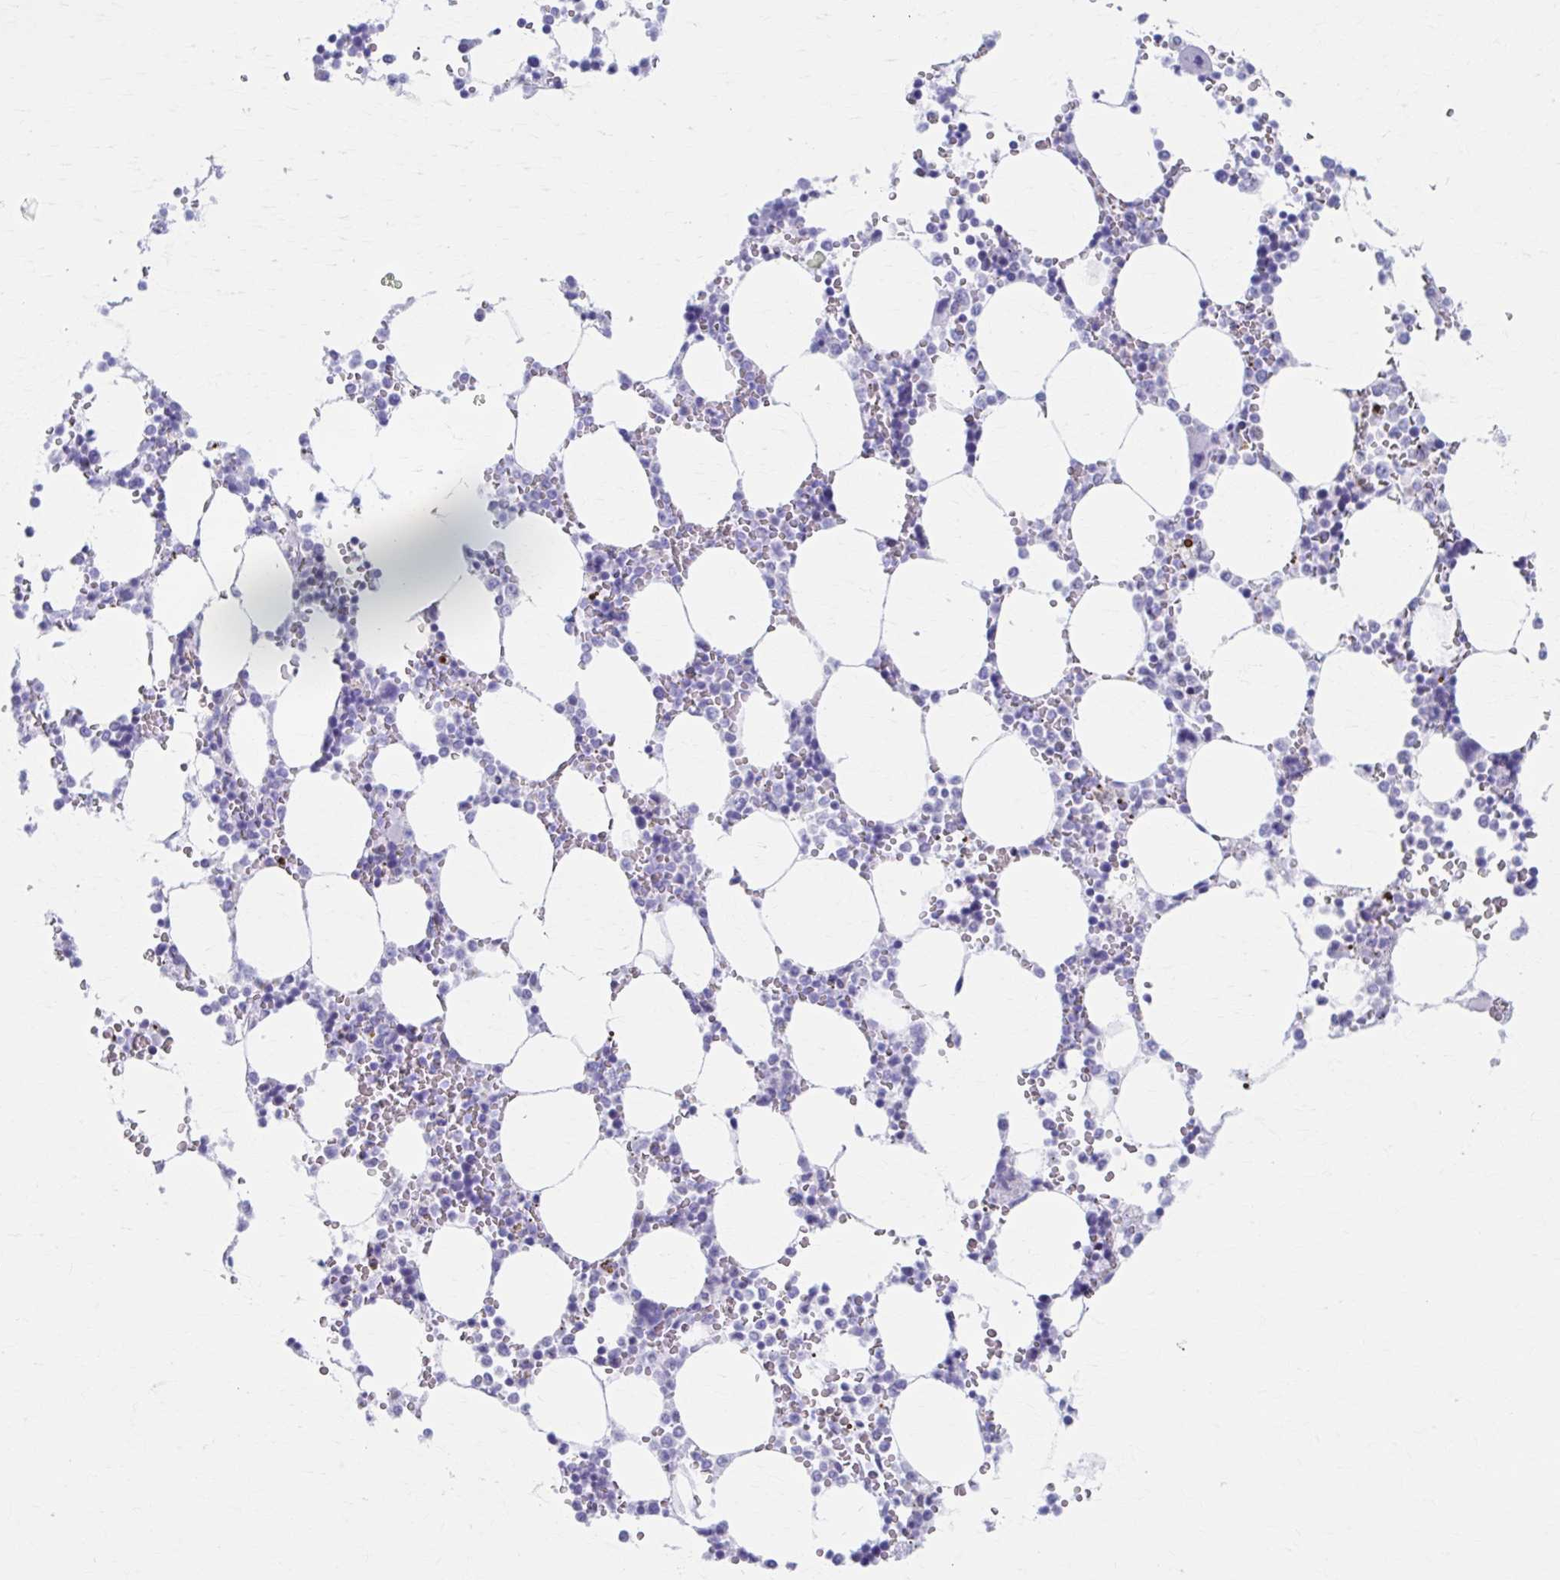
{"staining": {"intensity": "negative", "quantity": "none", "location": "none"}, "tissue": "bone marrow", "cell_type": "Hematopoietic cells", "image_type": "normal", "snomed": [{"axis": "morphology", "description": "Normal tissue, NOS"}, {"axis": "topography", "description": "Bone marrow"}], "caption": "This histopathology image is of normal bone marrow stained with IHC to label a protein in brown with the nuclei are counter-stained blue. There is no expression in hematopoietic cells. (DAB immunohistochemistry (IHC) visualized using brightfield microscopy, high magnification).", "gene": "KCNE2", "patient": {"sex": "male", "age": 64}}